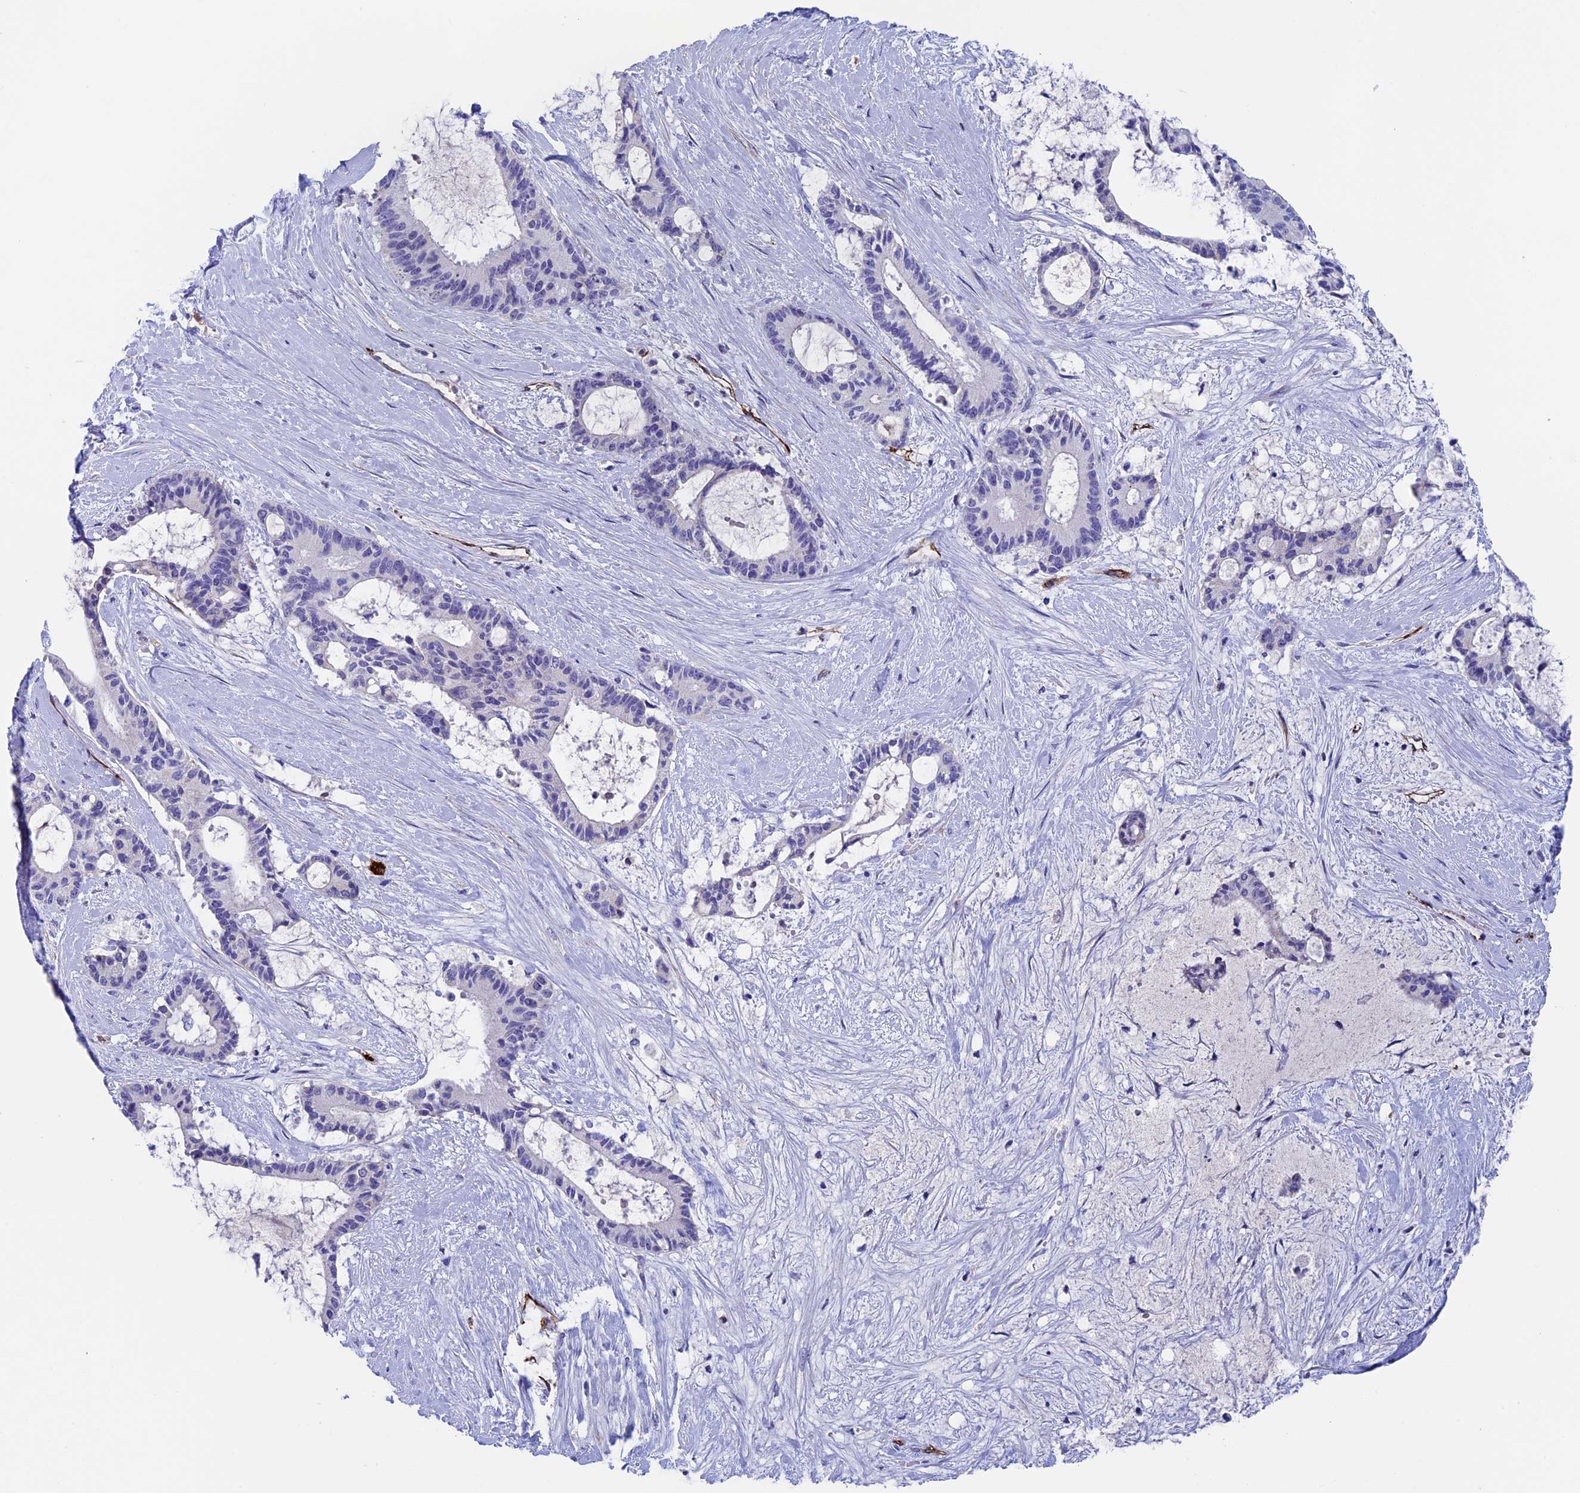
{"staining": {"intensity": "negative", "quantity": "none", "location": "none"}, "tissue": "liver cancer", "cell_type": "Tumor cells", "image_type": "cancer", "snomed": [{"axis": "morphology", "description": "Normal tissue, NOS"}, {"axis": "morphology", "description": "Cholangiocarcinoma"}, {"axis": "topography", "description": "Liver"}, {"axis": "topography", "description": "Peripheral nerve tissue"}], "caption": "Immunohistochemistry (IHC) histopathology image of human liver cancer stained for a protein (brown), which exhibits no staining in tumor cells. Nuclei are stained in blue.", "gene": "INSYN1", "patient": {"sex": "female", "age": 73}}